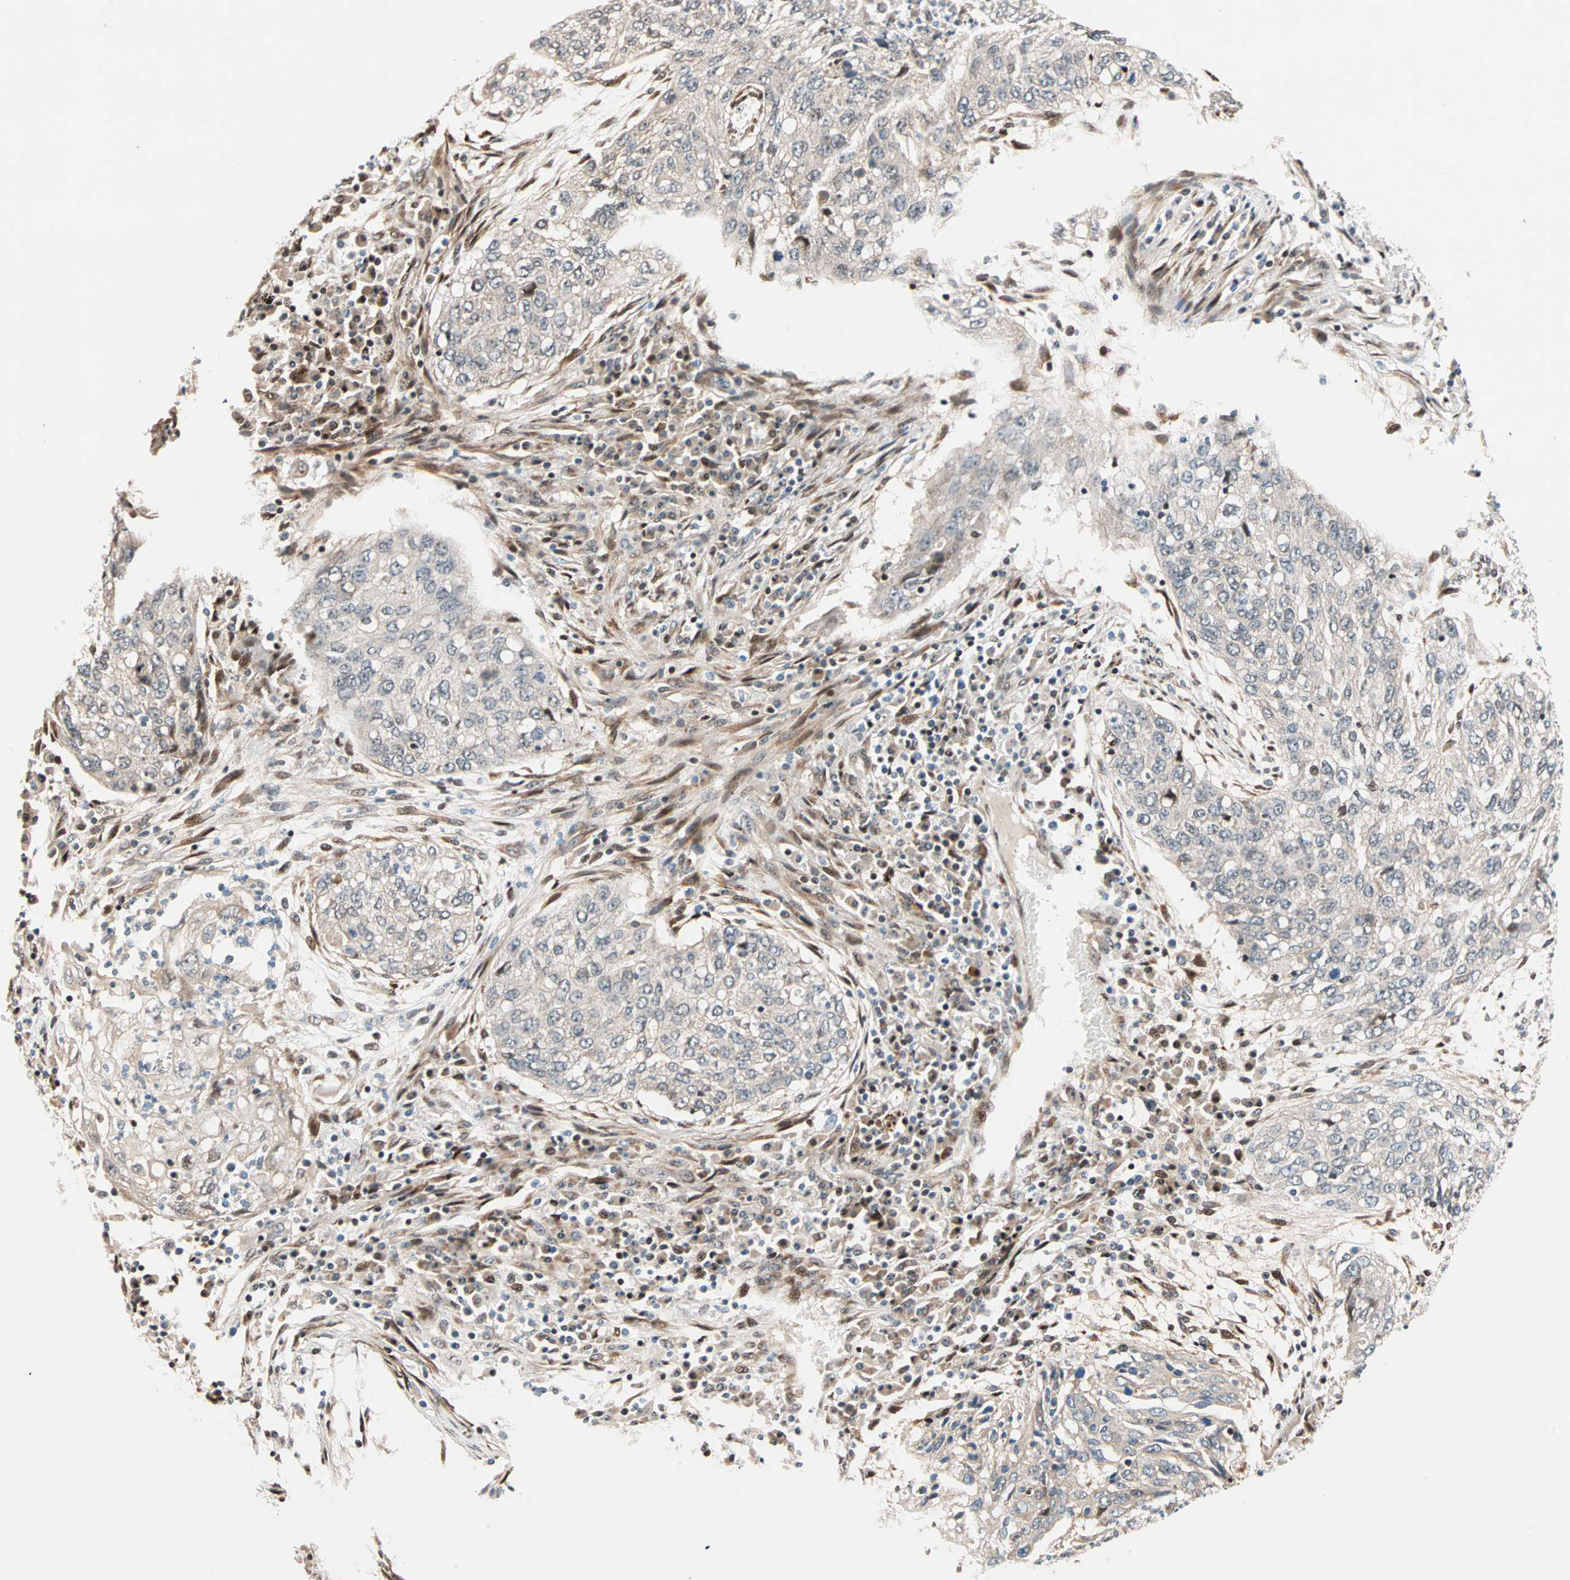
{"staining": {"intensity": "weak", "quantity": ">75%", "location": "cytoplasmic/membranous"}, "tissue": "lung cancer", "cell_type": "Tumor cells", "image_type": "cancer", "snomed": [{"axis": "morphology", "description": "Squamous cell carcinoma, NOS"}, {"axis": "topography", "description": "Lung"}], "caption": "Squamous cell carcinoma (lung) stained with a brown dye reveals weak cytoplasmic/membranous positive positivity in approximately >75% of tumor cells.", "gene": "HECW1", "patient": {"sex": "female", "age": 63}}